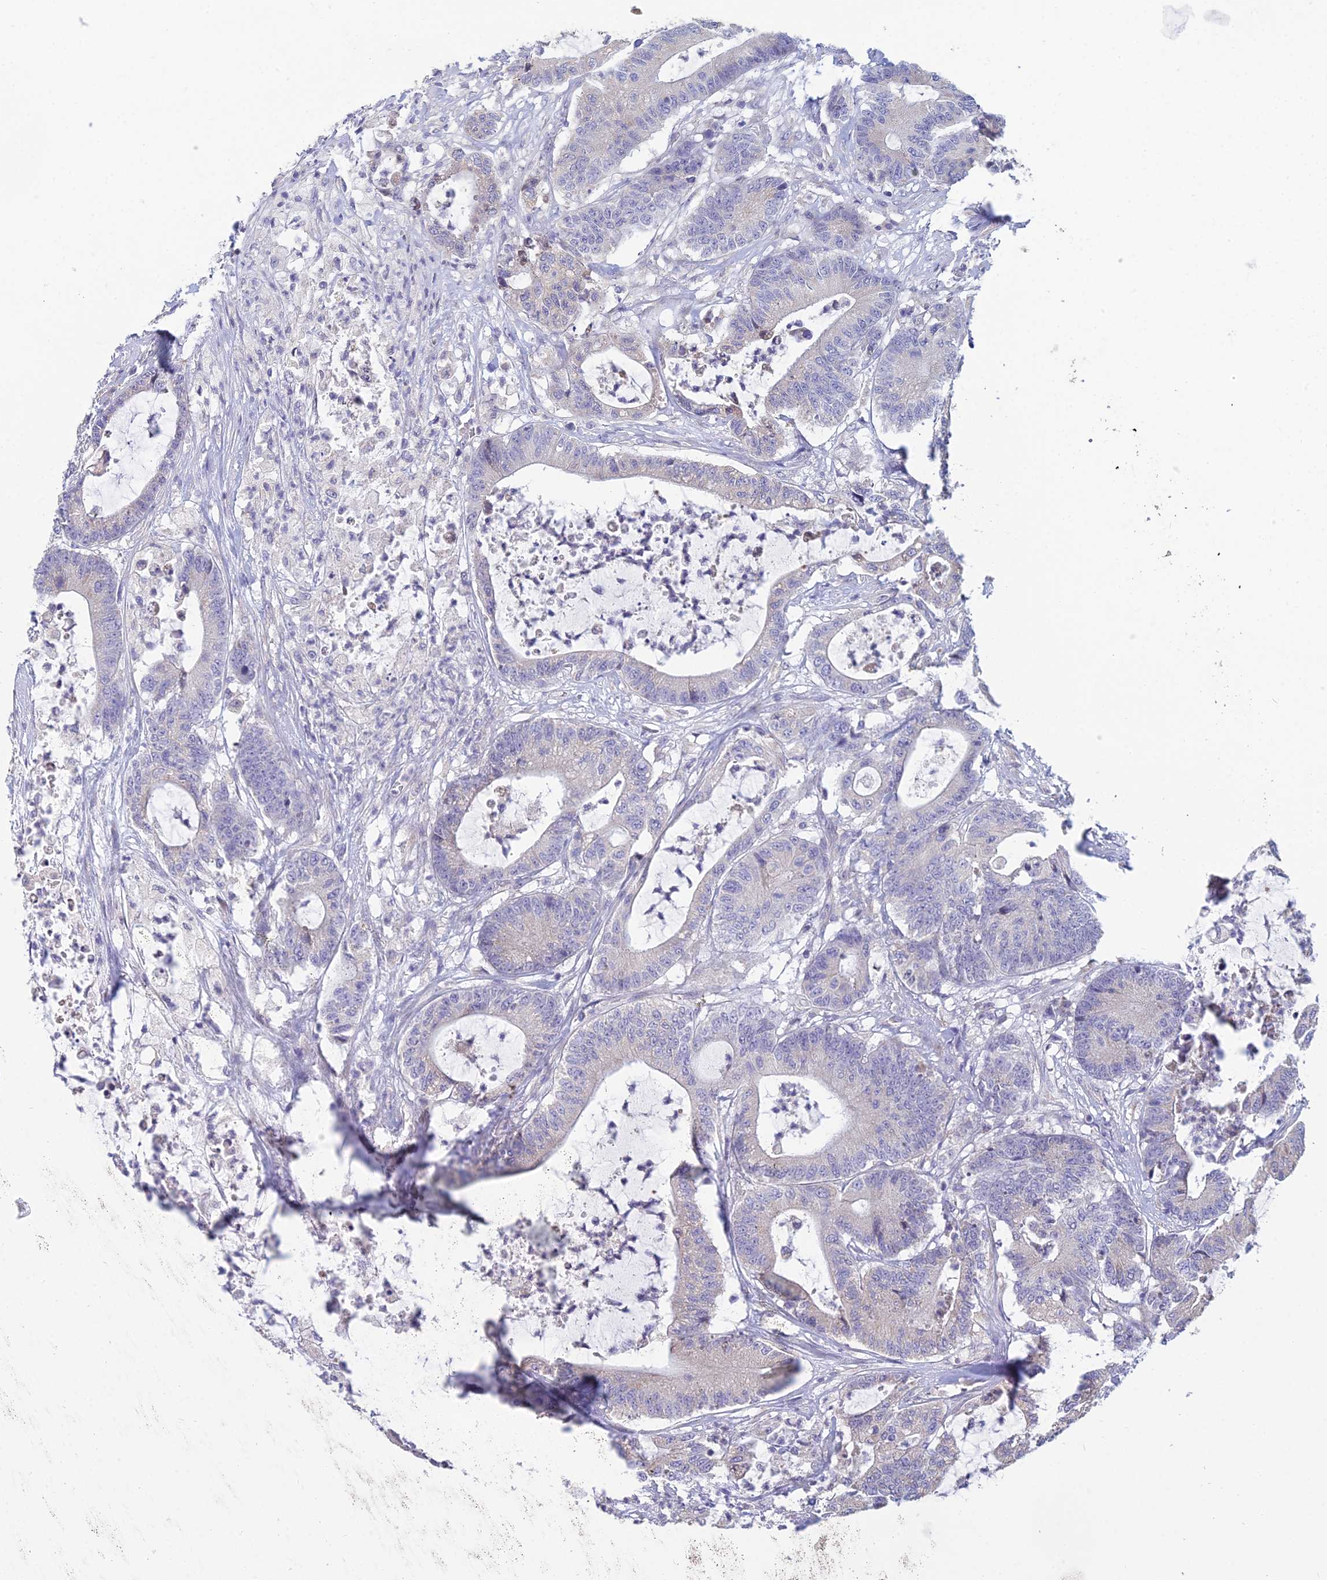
{"staining": {"intensity": "negative", "quantity": "none", "location": "none"}, "tissue": "colorectal cancer", "cell_type": "Tumor cells", "image_type": "cancer", "snomed": [{"axis": "morphology", "description": "Adenocarcinoma, NOS"}, {"axis": "topography", "description": "Colon"}], "caption": "This photomicrograph is of colorectal cancer (adenocarcinoma) stained with immunohistochemistry (IHC) to label a protein in brown with the nuclei are counter-stained blue. There is no expression in tumor cells.", "gene": "CFAP206", "patient": {"sex": "female", "age": 84}}